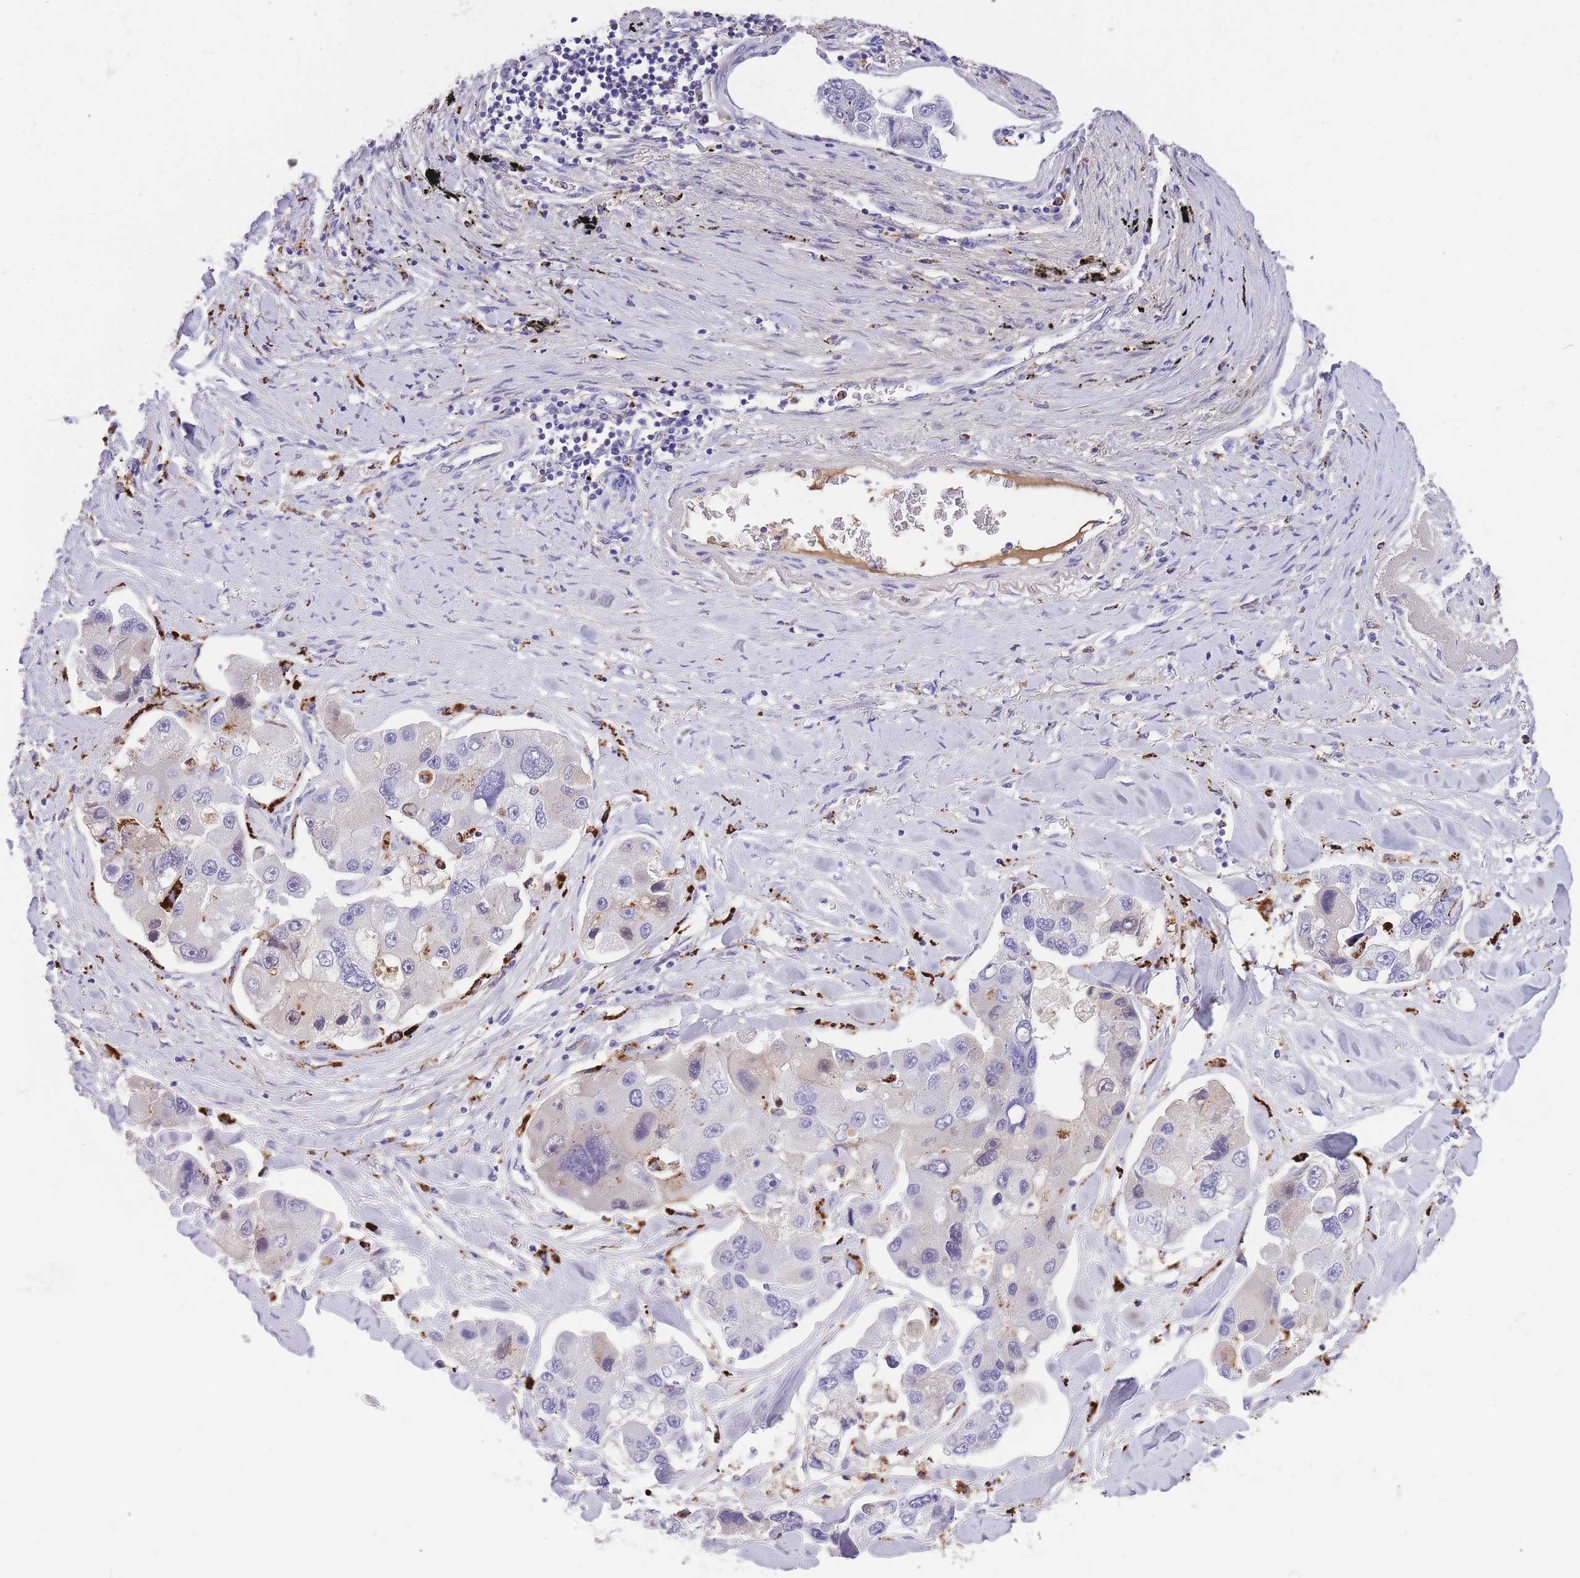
{"staining": {"intensity": "weak", "quantity": "<25%", "location": "cytoplasmic/membranous"}, "tissue": "lung cancer", "cell_type": "Tumor cells", "image_type": "cancer", "snomed": [{"axis": "morphology", "description": "Adenocarcinoma, NOS"}, {"axis": "topography", "description": "Lung"}], "caption": "Tumor cells show no significant positivity in adenocarcinoma (lung).", "gene": "GNAT1", "patient": {"sex": "female", "age": 54}}